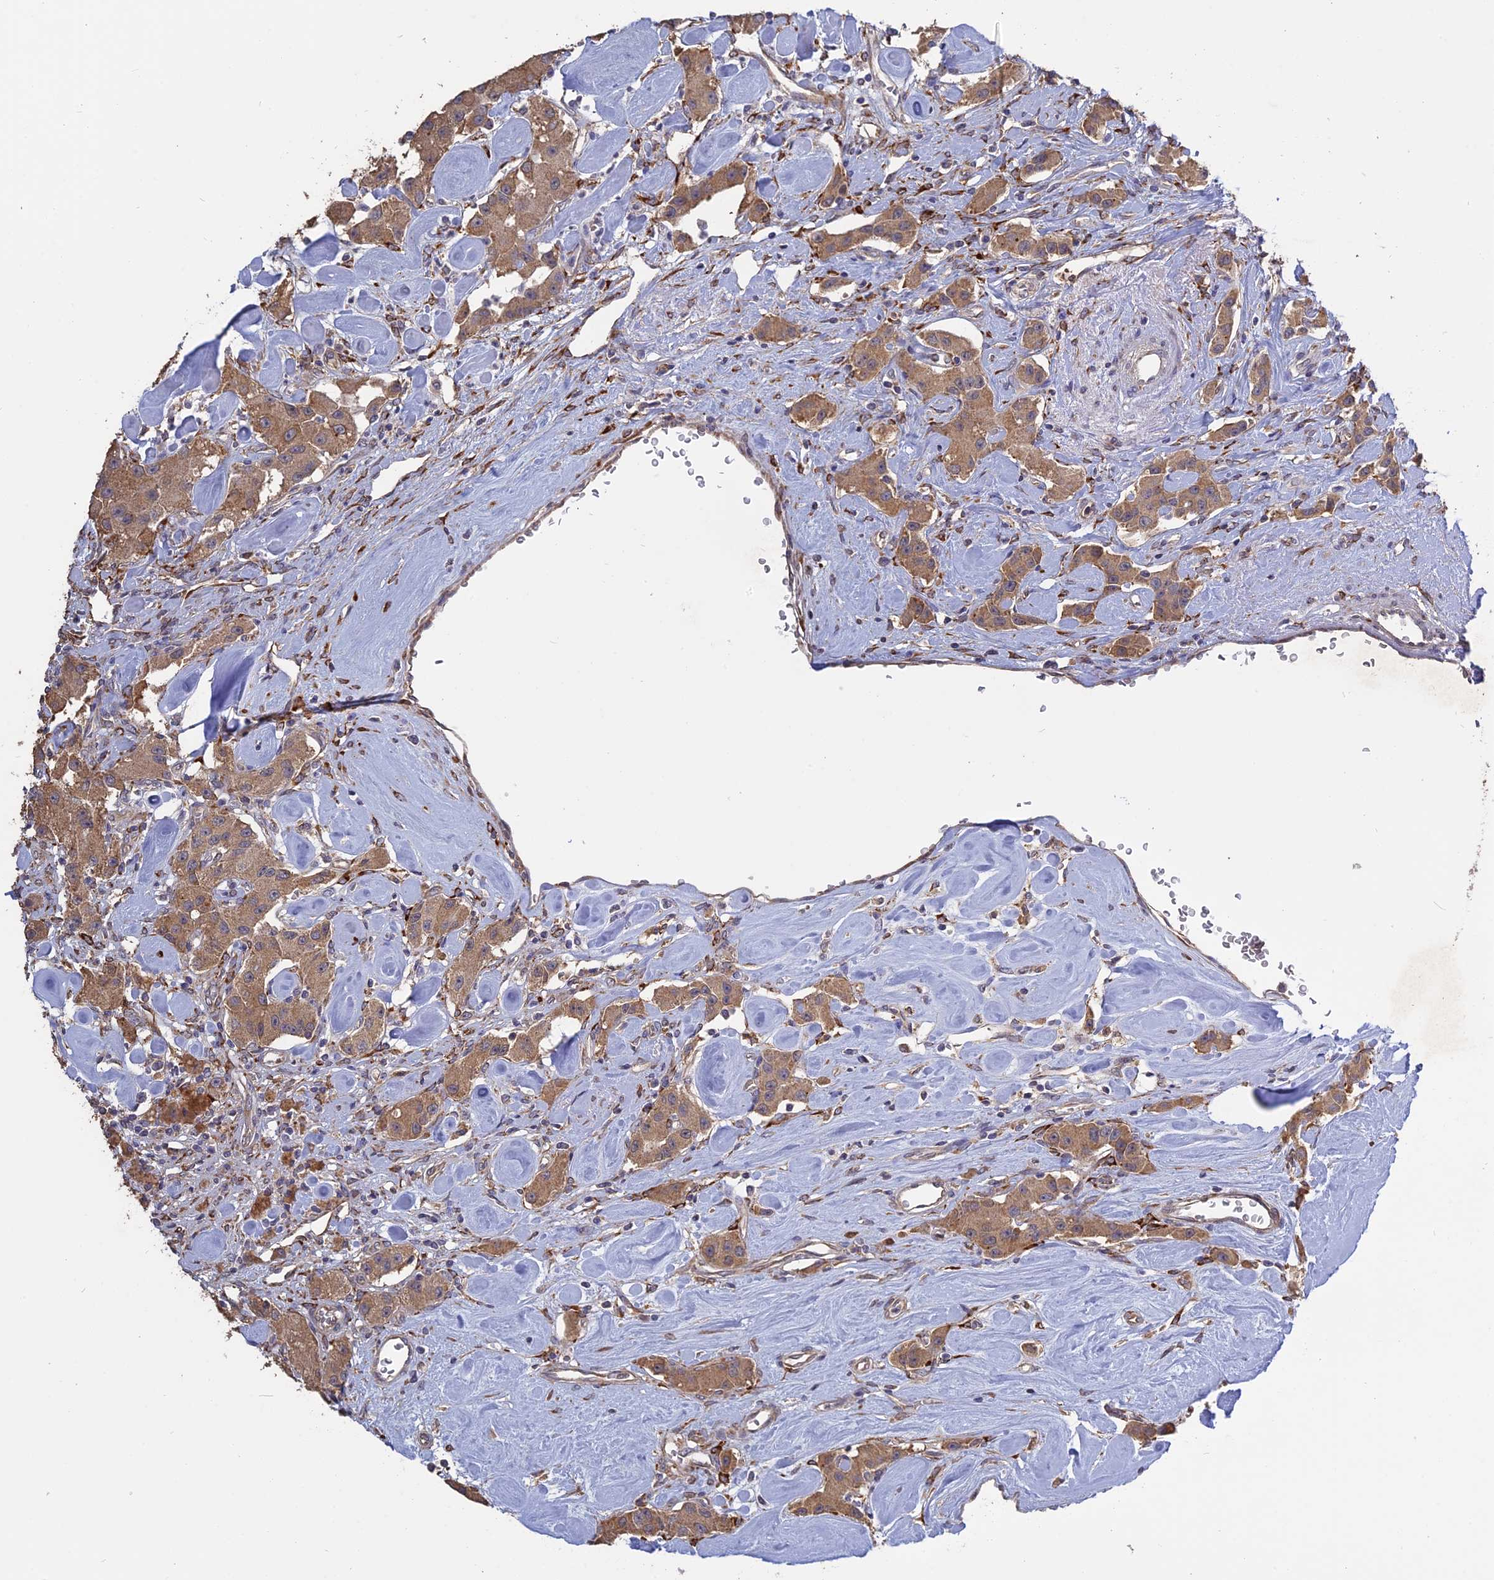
{"staining": {"intensity": "moderate", "quantity": ">75%", "location": "cytoplasmic/membranous"}, "tissue": "carcinoid", "cell_type": "Tumor cells", "image_type": "cancer", "snomed": [{"axis": "morphology", "description": "Carcinoid, malignant, NOS"}, {"axis": "topography", "description": "Pancreas"}], "caption": "High-power microscopy captured an IHC micrograph of carcinoid (malignant), revealing moderate cytoplasmic/membranous staining in approximately >75% of tumor cells.", "gene": "PPIC", "patient": {"sex": "male", "age": 41}}